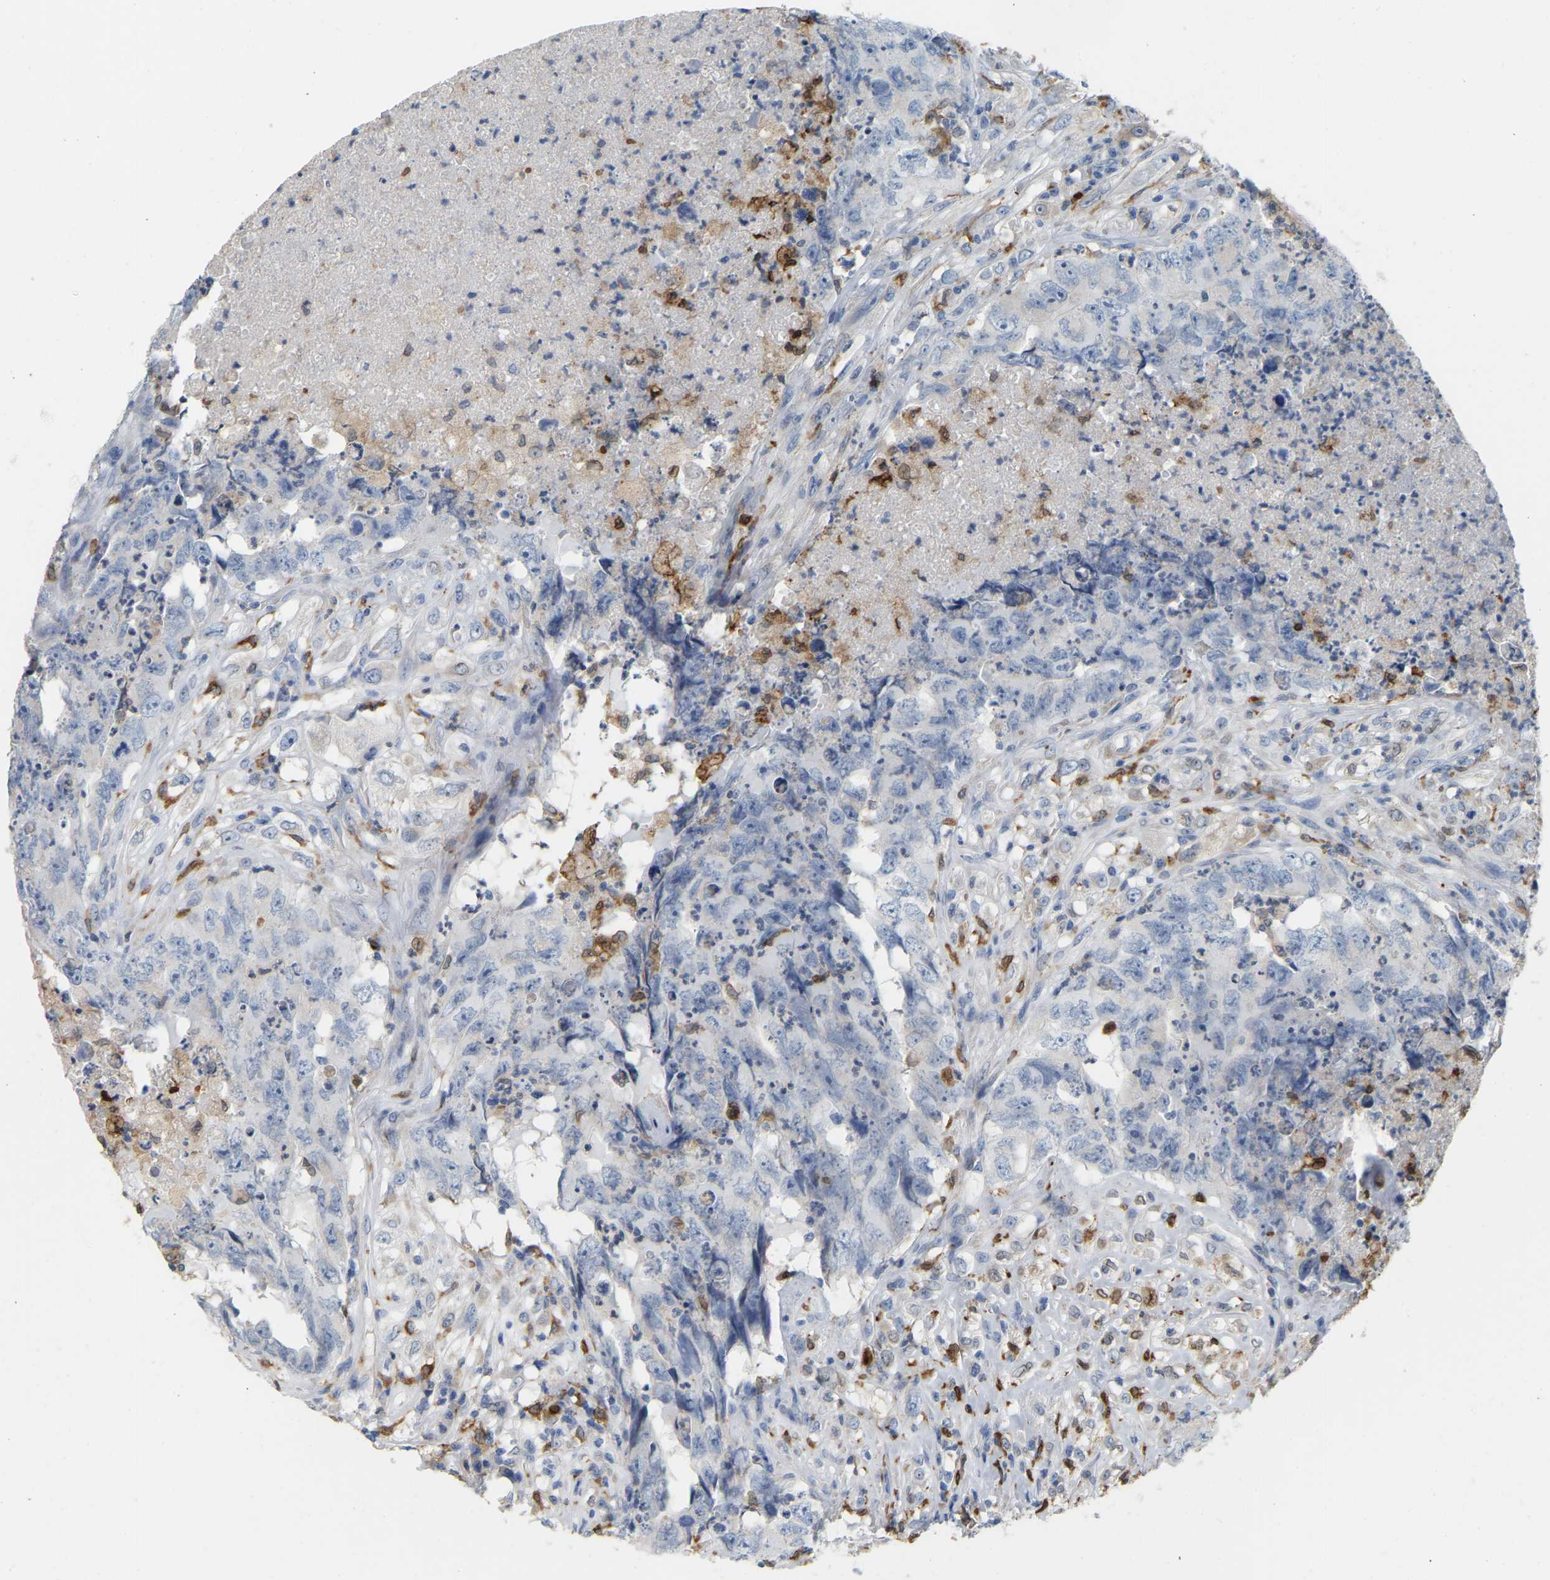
{"staining": {"intensity": "negative", "quantity": "none", "location": "none"}, "tissue": "testis cancer", "cell_type": "Tumor cells", "image_type": "cancer", "snomed": [{"axis": "morphology", "description": "Carcinoma, Embryonal, NOS"}, {"axis": "topography", "description": "Testis"}], "caption": "This is an immunohistochemistry photomicrograph of testis embryonal carcinoma. There is no expression in tumor cells.", "gene": "PTGS1", "patient": {"sex": "male", "age": 32}}